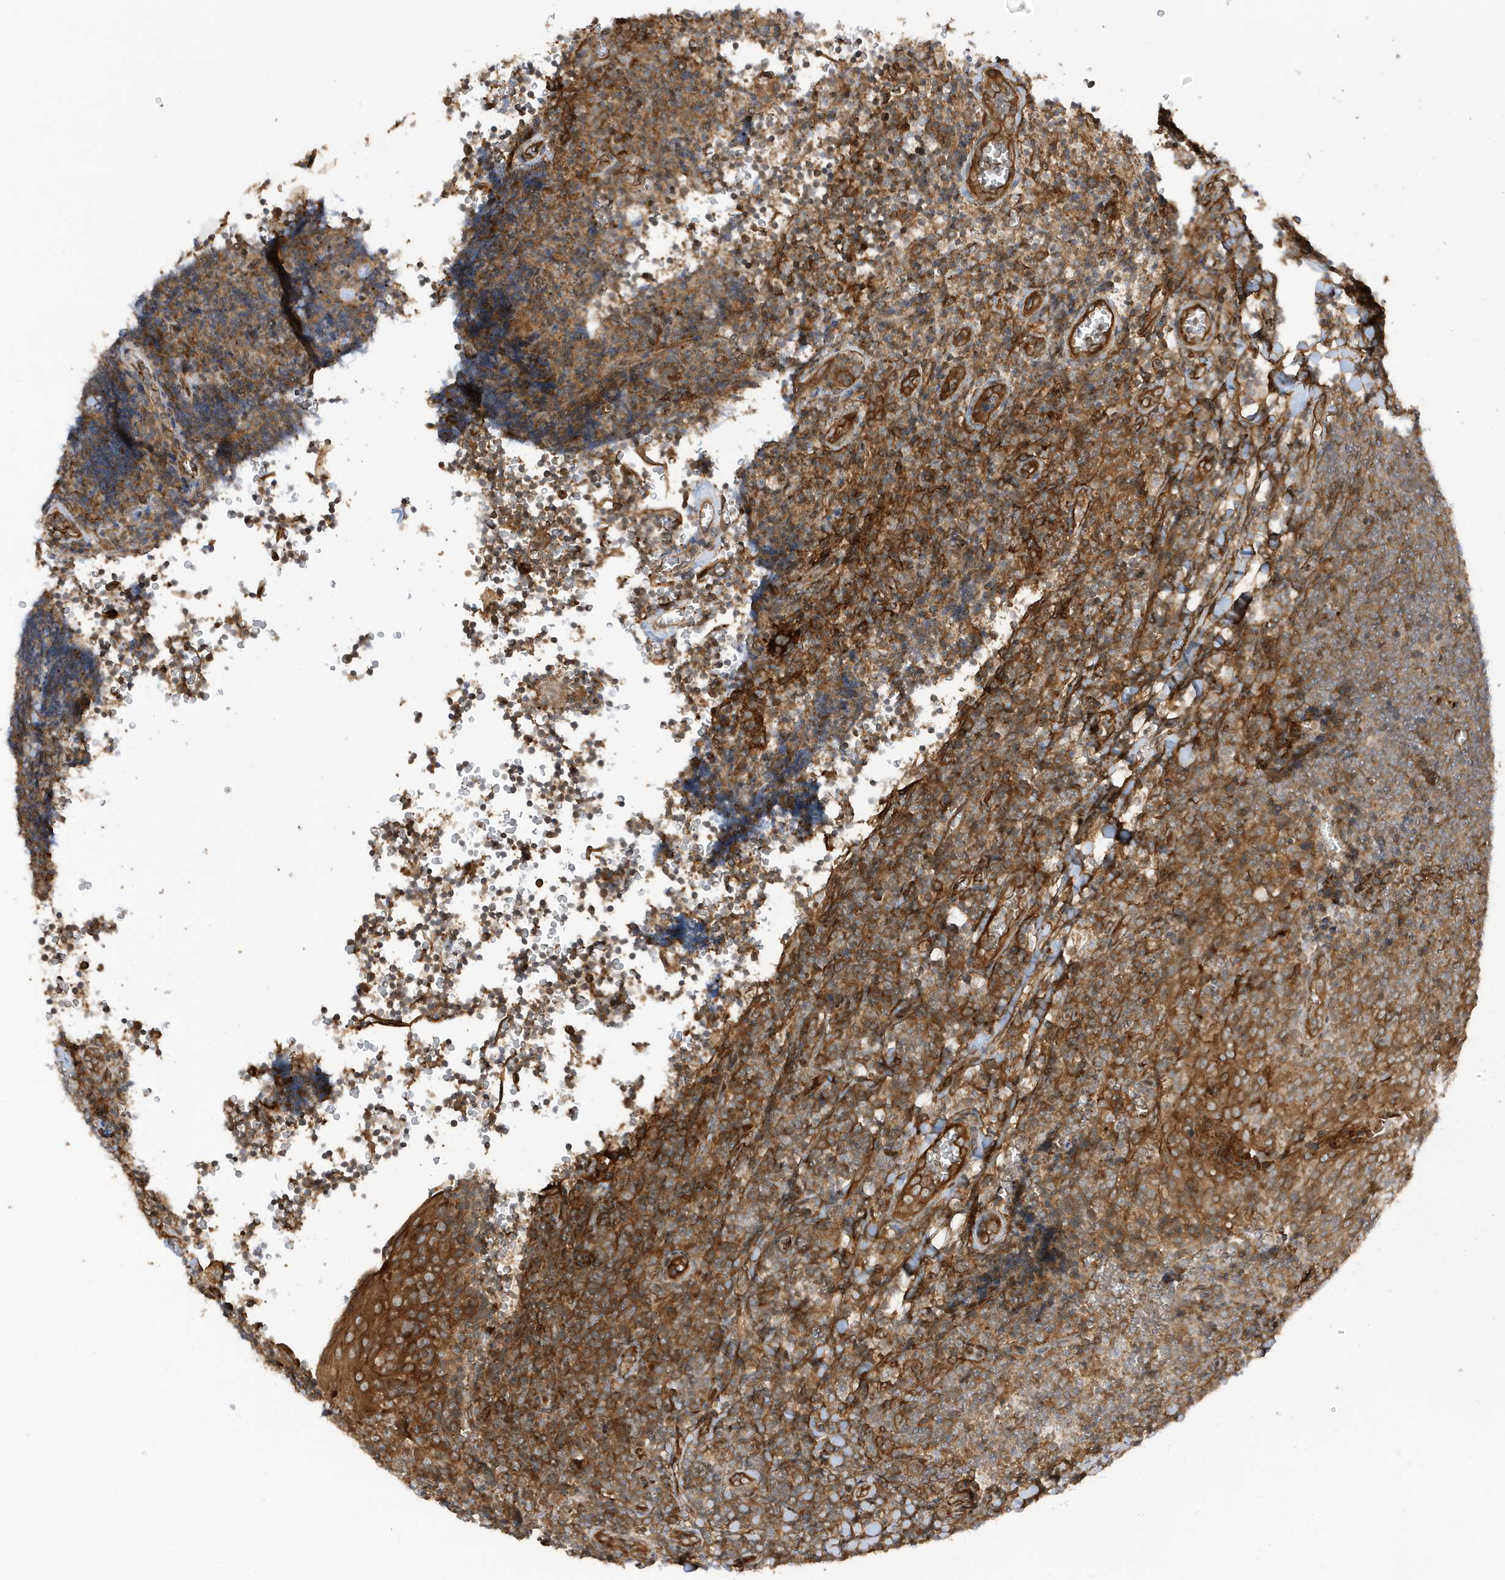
{"staining": {"intensity": "moderate", "quantity": ">75%", "location": "cytoplasmic/membranous"}, "tissue": "tonsil", "cell_type": "Germinal center cells", "image_type": "normal", "snomed": [{"axis": "morphology", "description": "Normal tissue, NOS"}, {"axis": "topography", "description": "Tonsil"}], "caption": "Brown immunohistochemical staining in benign human tonsil displays moderate cytoplasmic/membranous positivity in approximately >75% of germinal center cells. (DAB IHC with brightfield microscopy, high magnification).", "gene": "CDC42EP3", "patient": {"sex": "male", "age": 27}}